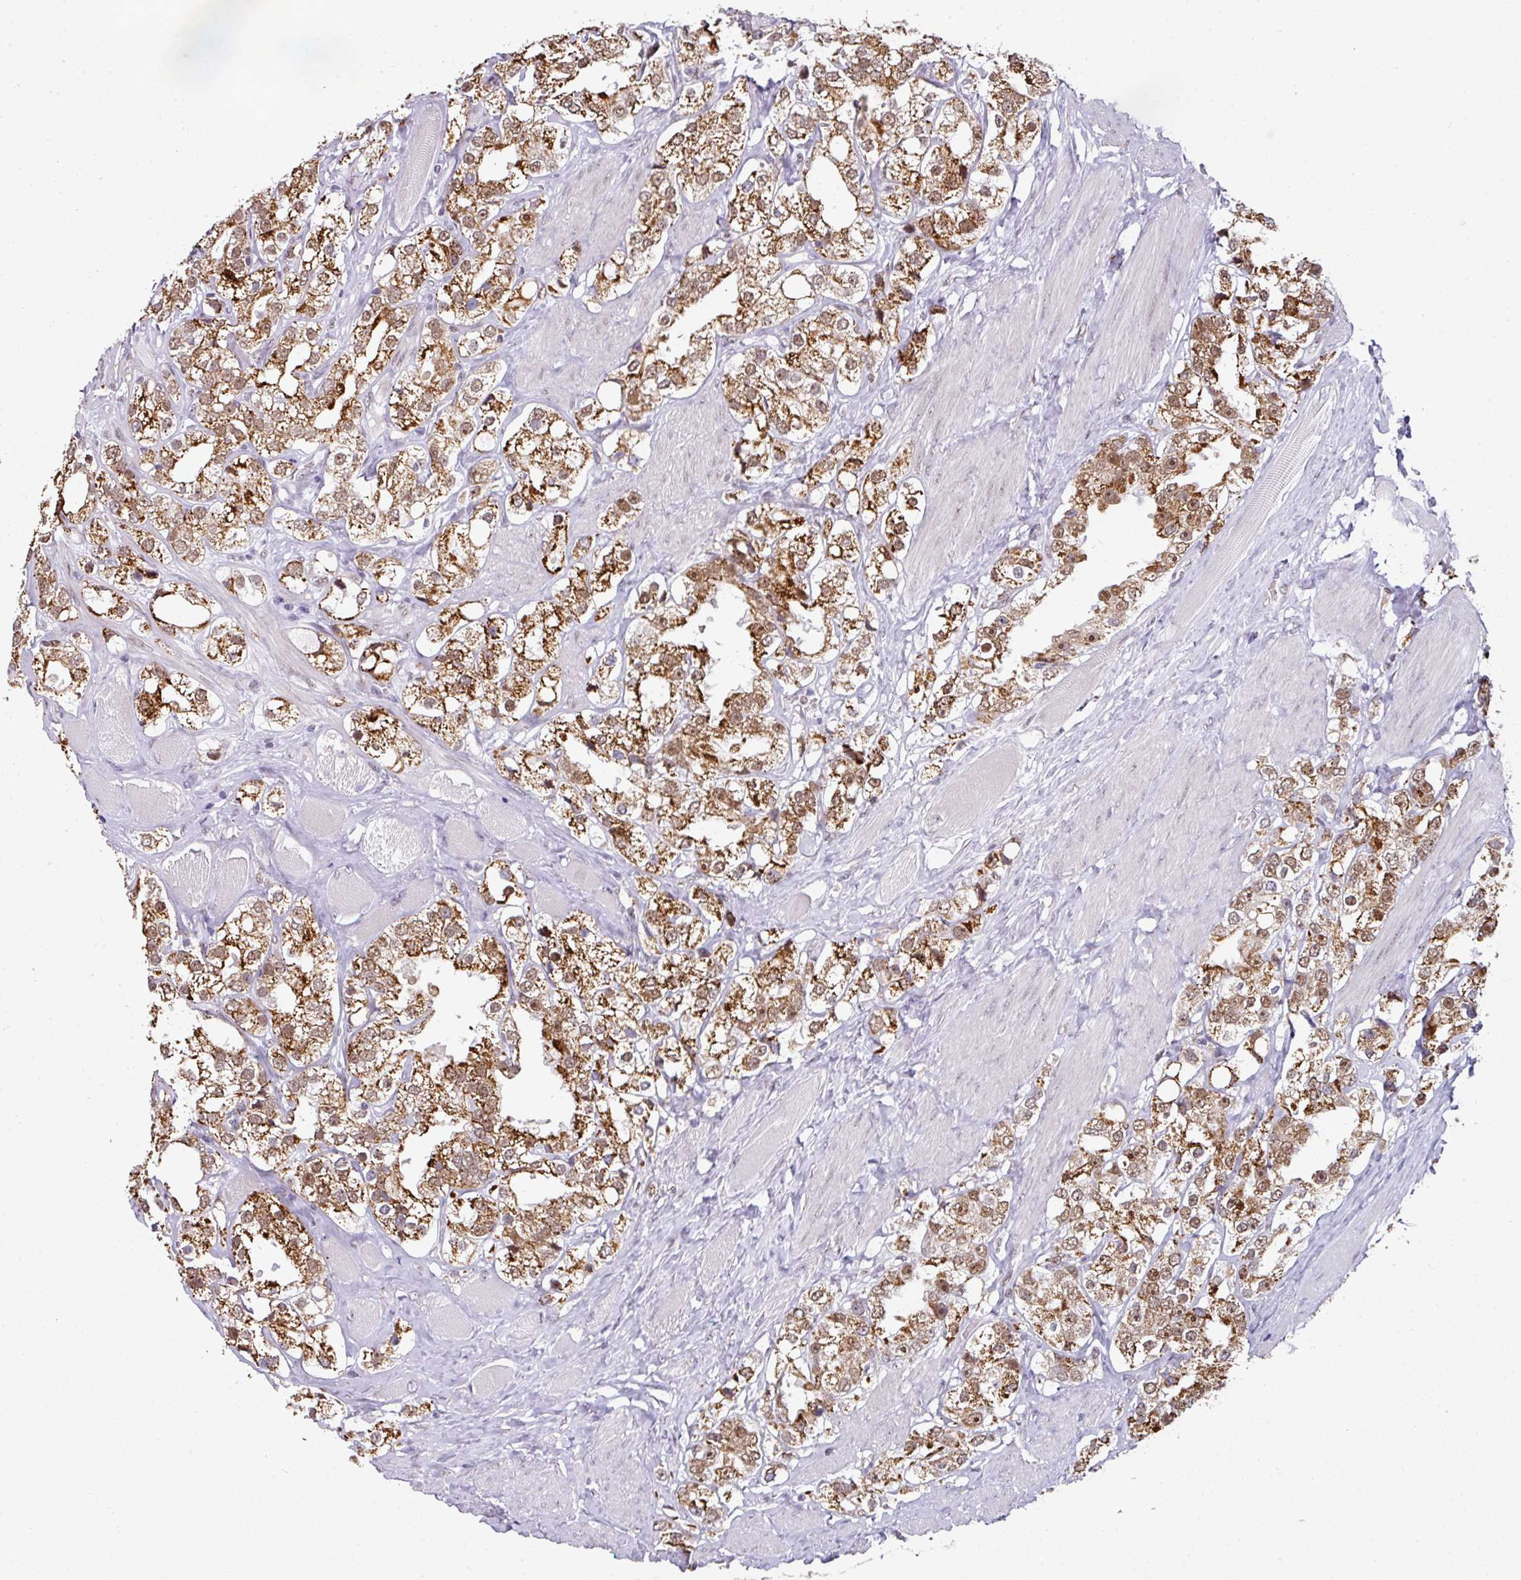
{"staining": {"intensity": "moderate", "quantity": ">75%", "location": "cytoplasmic/membranous,nuclear"}, "tissue": "prostate cancer", "cell_type": "Tumor cells", "image_type": "cancer", "snomed": [{"axis": "morphology", "description": "Adenocarcinoma, NOS"}, {"axis": "topography", "description": "Prostate"}], "caption": "Prostate cancer (adenocarcinoma) tissue demonstrates moderate cytoplasmic/membranous and nuclear positivity in about >75% of tumor cells, visualized by immunohistochemistry. Using DAB (3,3'-diaminobenzidine) (brown) and hematoxylin (blue) stains, captured at high magnification using brightfield microscopy.", "gene": "RAD50", "patient": {"sex": "male", "age": 79}}